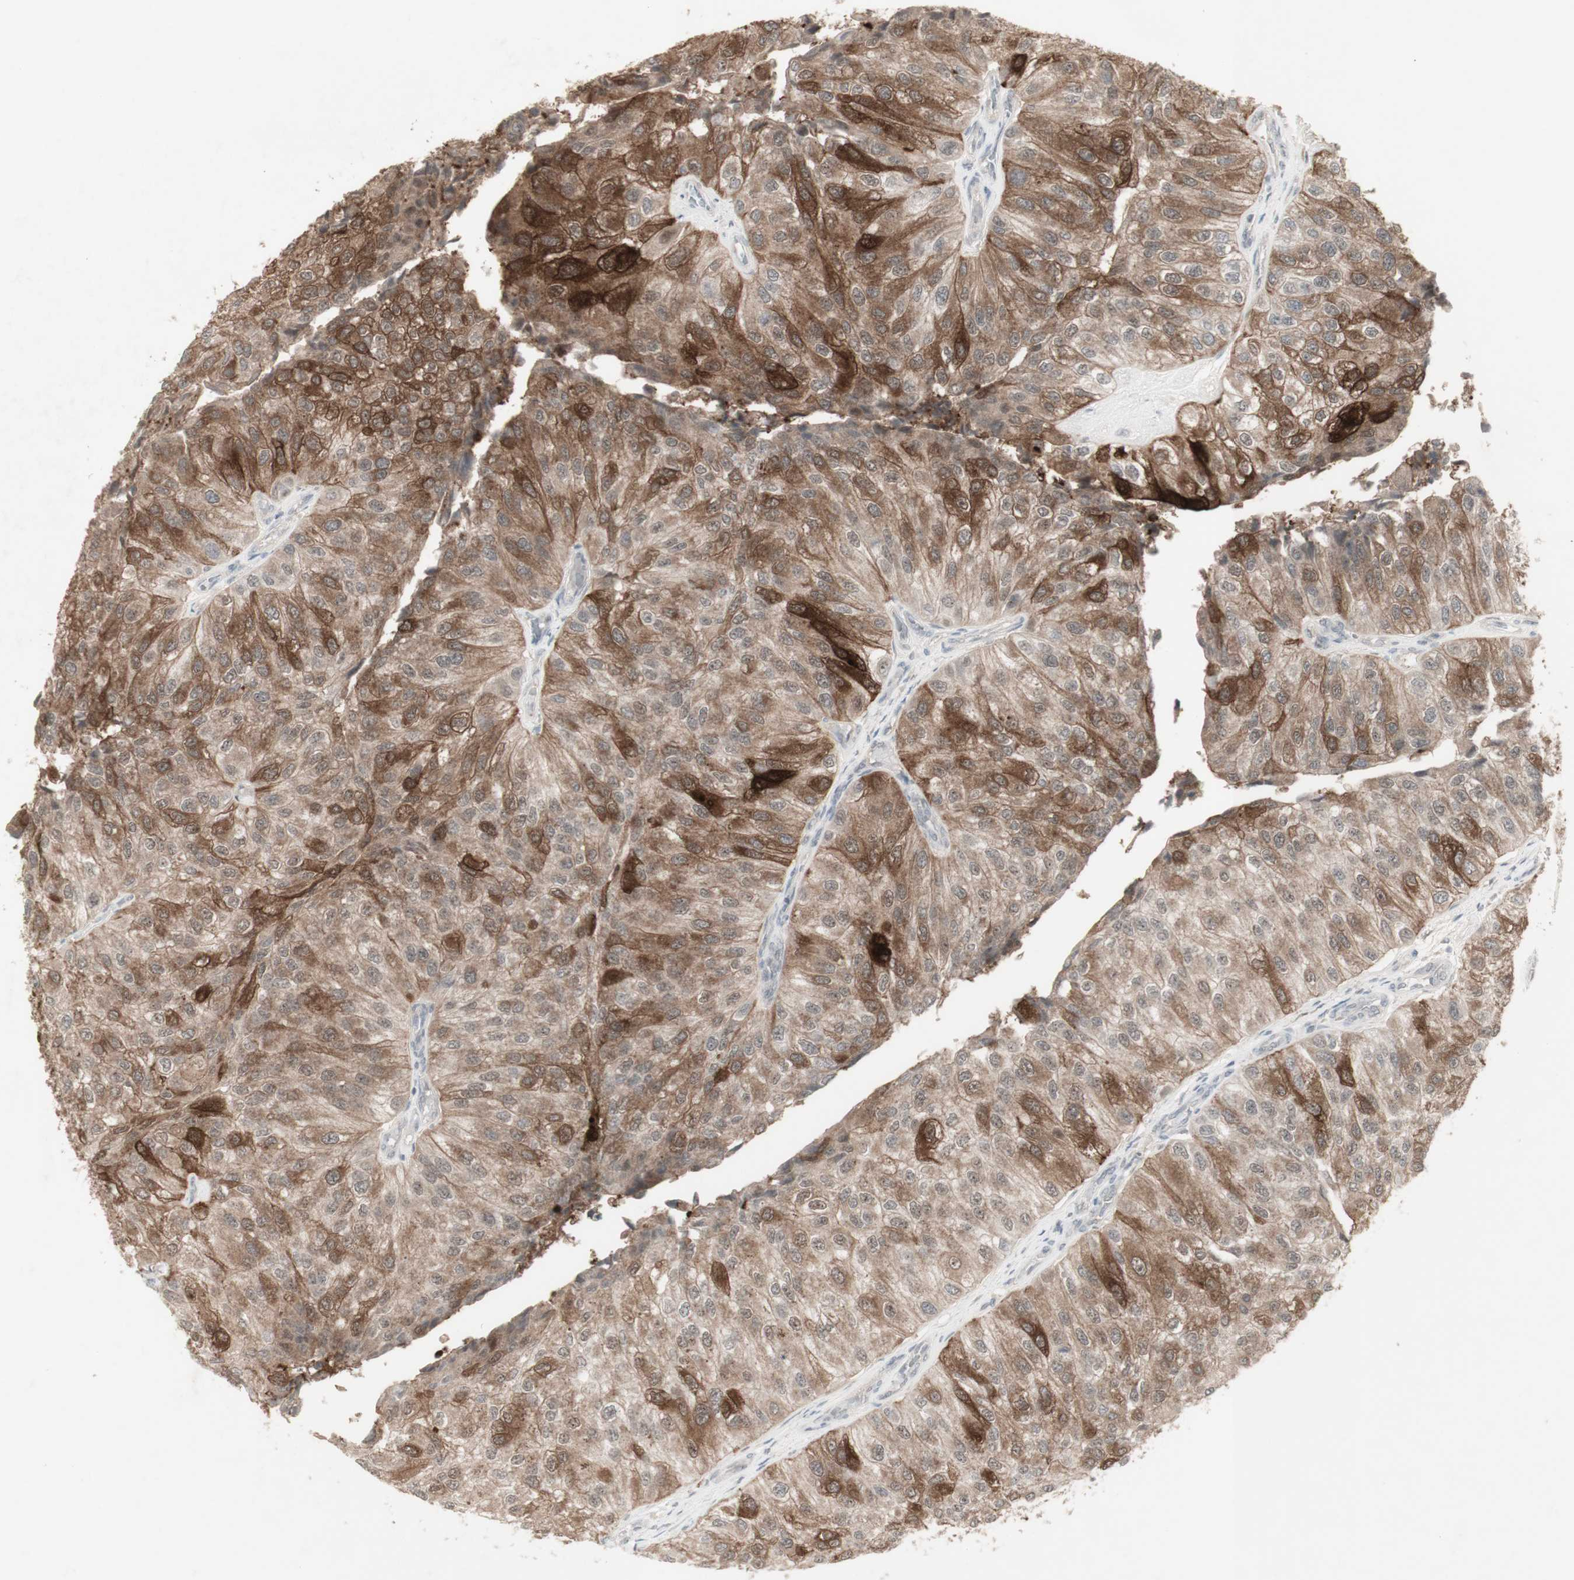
{"staining": {"intensity": "strong", "quantity": ">75%", "location": "cytoplasmic/membranous"}, "tissue": "urothelial cancer", "cell_type": "Tumor cells", "image_type": "cancer", "snomed": [{"axis": "morphology", "description": "Urothelial carcinoma, High grade"}, {"axis": "topography", "description": "Kidney"}, {"axis": "topography", "description": "Urinary bladder"}], "caption": "This micrograph shows immunohistochemistry staining of urothelial cancer, with high strong cytoplasmic/membranous staining in about >75% of tumor cells.", "gene": "C1orf116", "patient": {"sex": "male", "age": 77}}